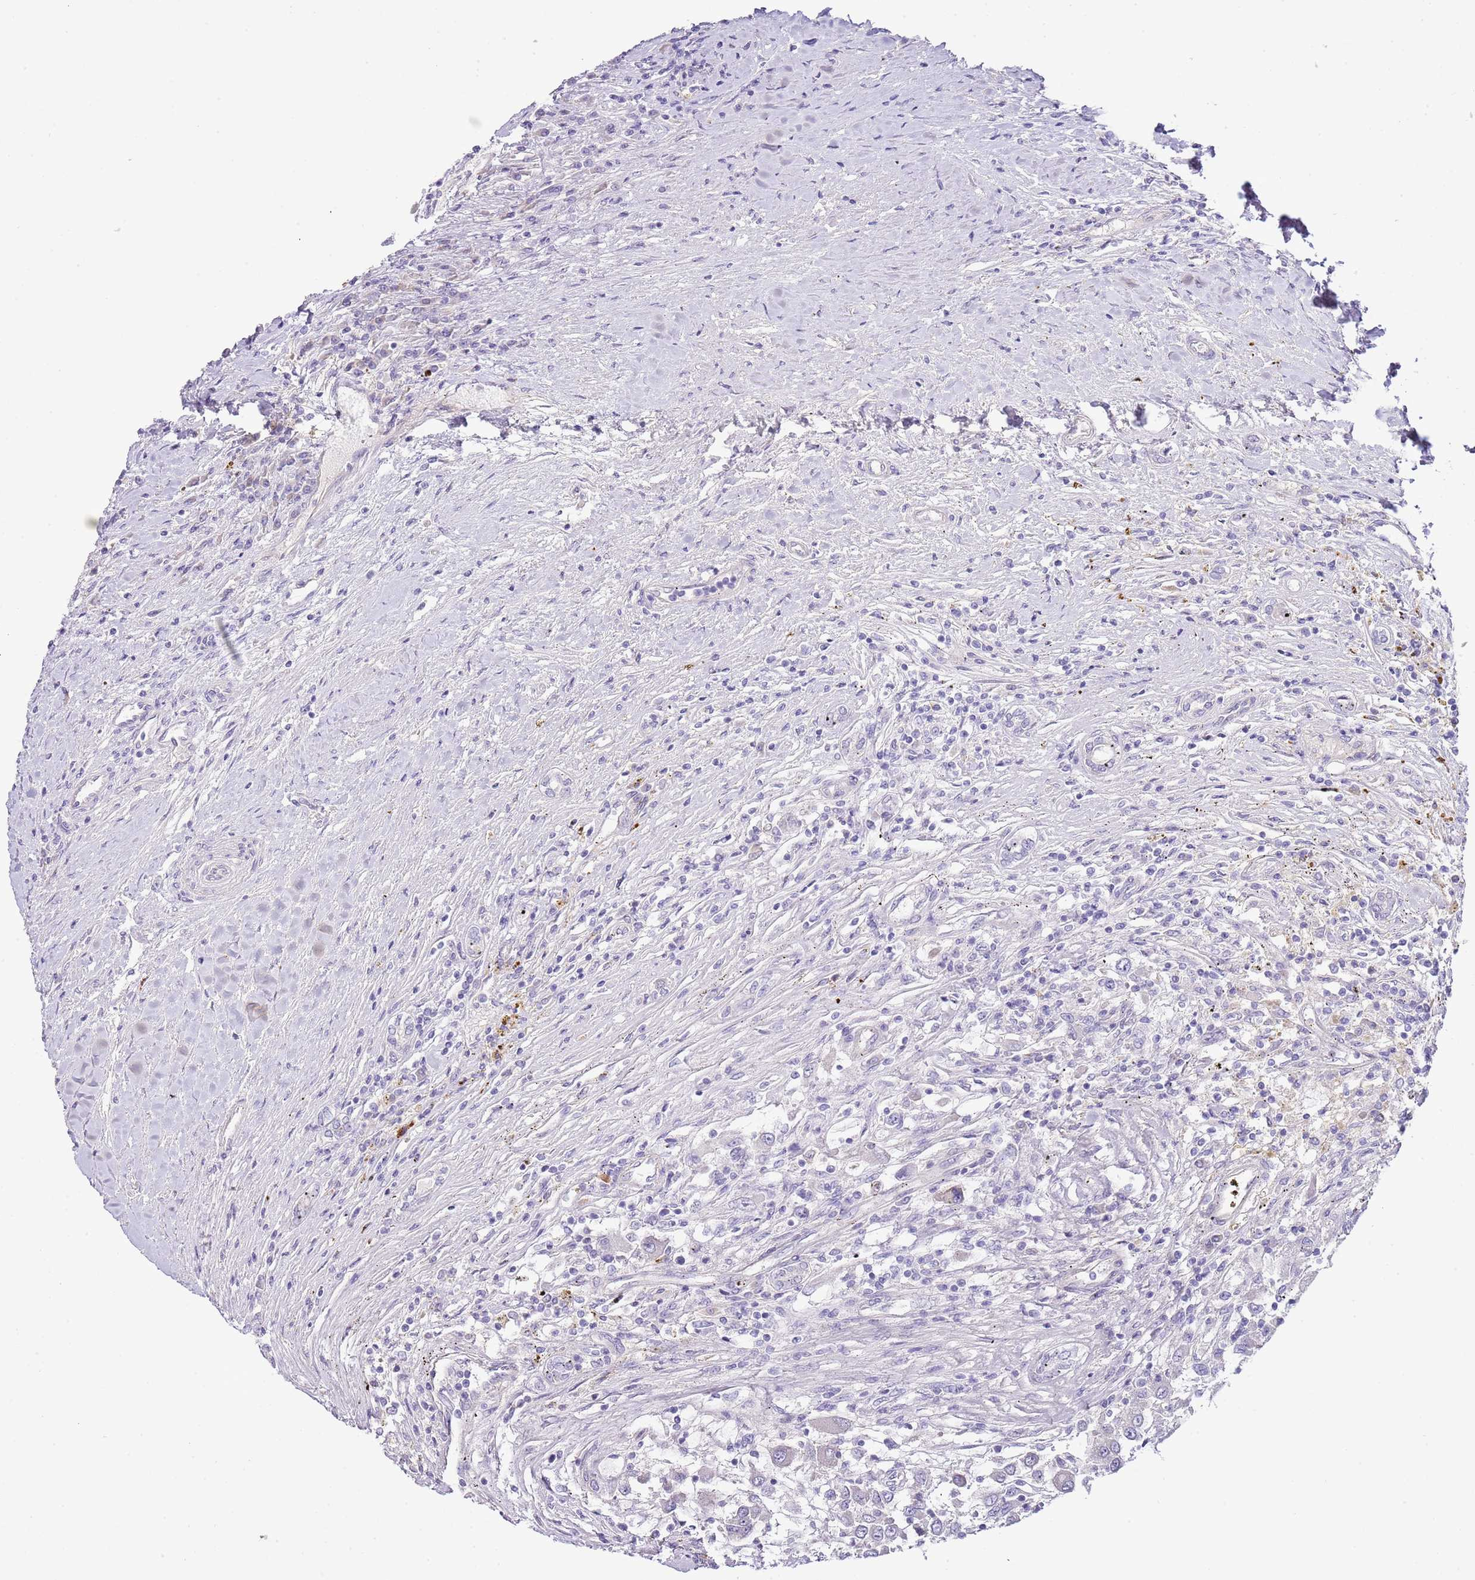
{"staining": {"intensity": "negative", "quantity": "none", "location": "none"}, "tissue": "renal cancer", "cell_type": "Tumor cells", "image_type": "cancer", "snomed": [{"axis": "morphology", "description": "Adenocarcinoma, NOS"}, {"axis": "topography", "description": "Kidney"}], "caption": "The photomicrograph reveals no significant expression in tumor cells of renal adenocarcinoma. (Stains: DAB immunohistochemistry with hematoxylin counter stain, Microscopy: brightfield microscopy at high magnification).", "gene": "ABHD17A", "patient": {"sex": "female", "age": 67}}